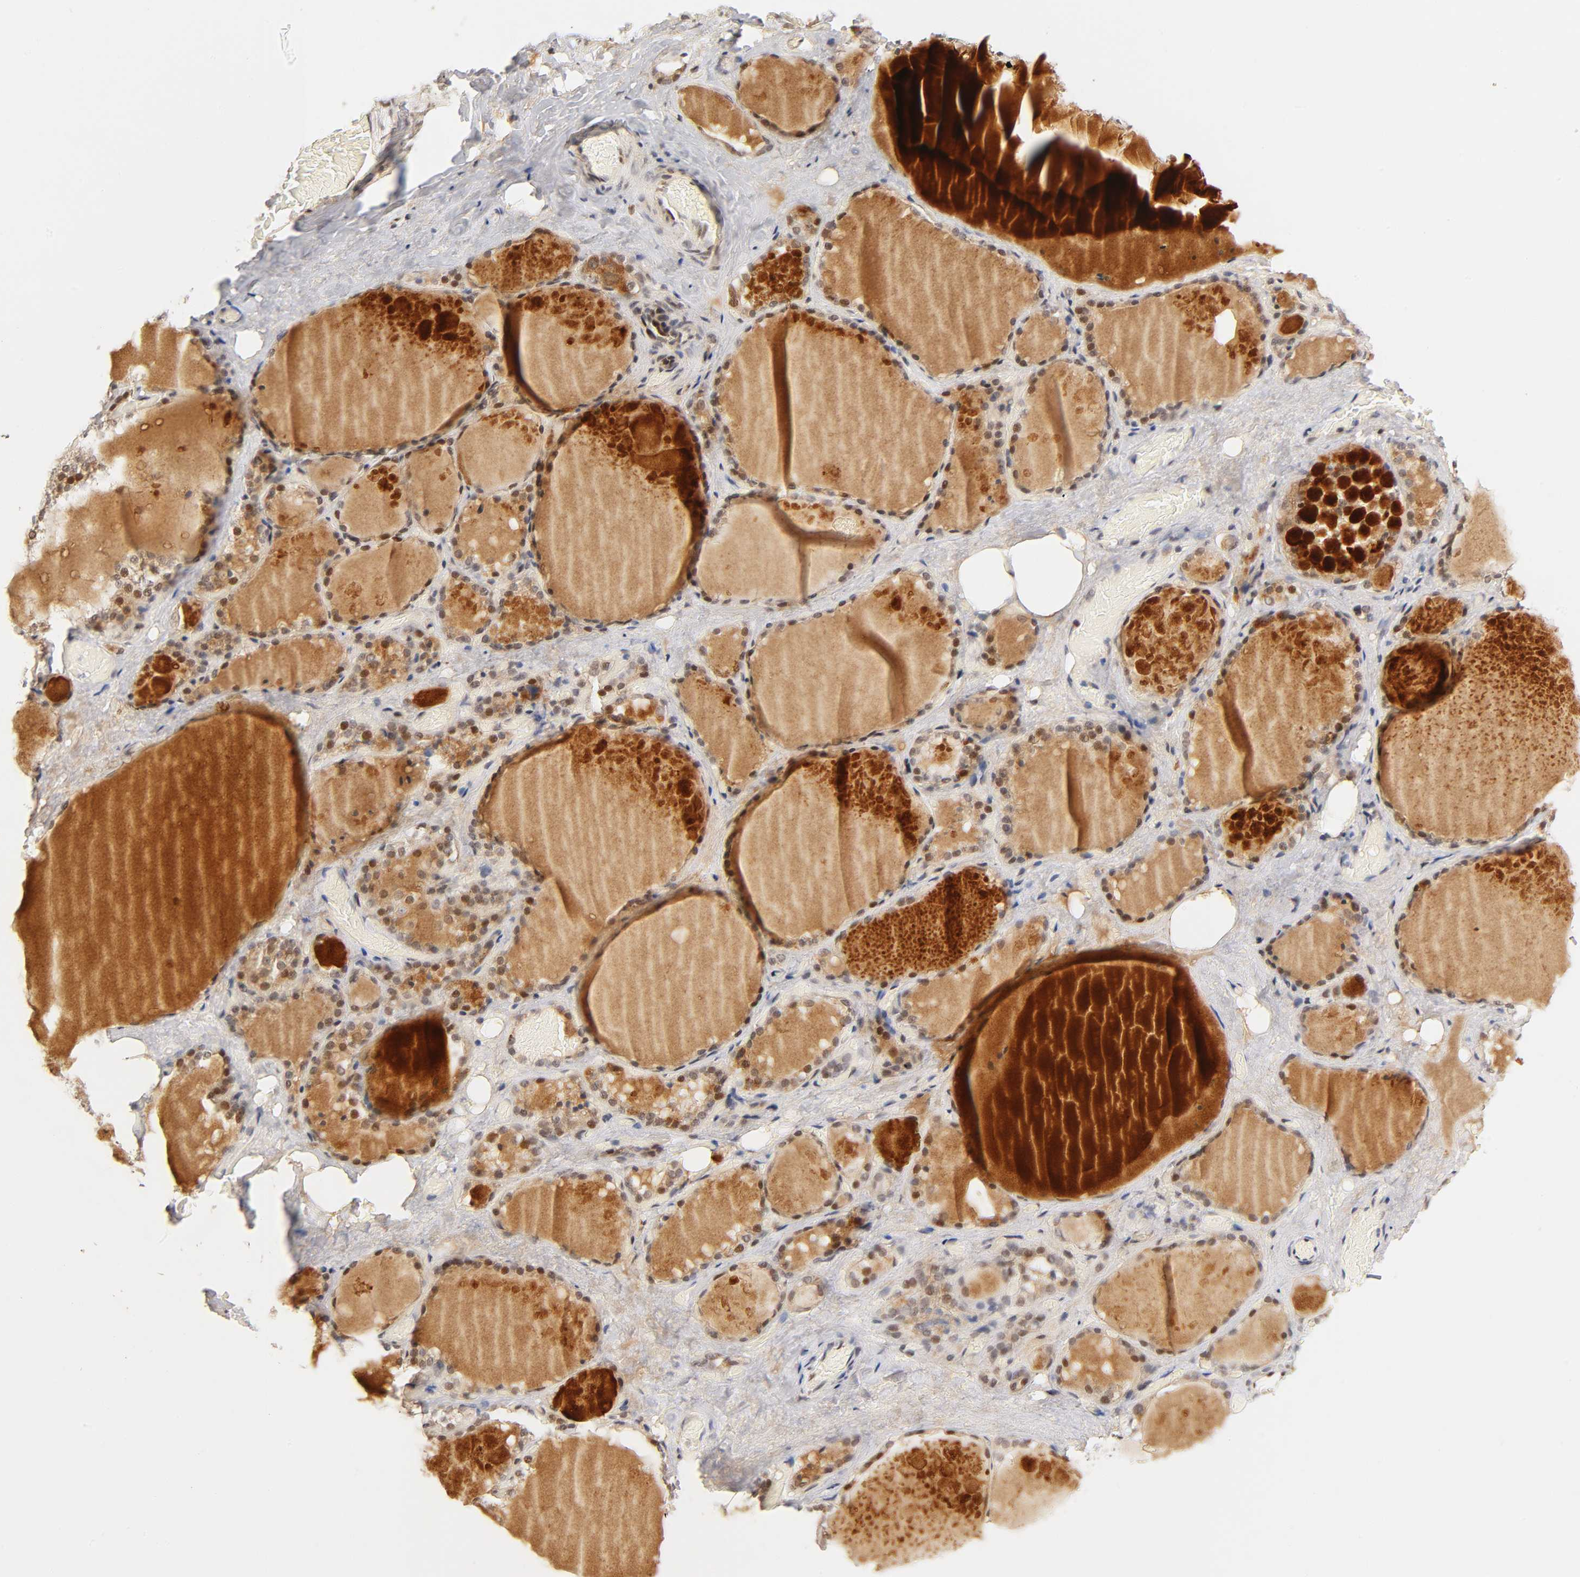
{"staining": {"intensity": "strong", "quantity": ">75%", "location": "cytoplasmic/membranous,nuclear"}, "tissue": "thyroid gland", "cell_type": "Glandular cells", "image_type": "normal", "snomed": [{"axis": "morphology", "description": "Normal tissue, NOS"}, {"axis": "topography", "description": "Thyroid gland"}], "caption": "A high amount of strong cytoplasmic/membranous,nuclear positivity is present in approximately >75% of glandular cells in normal thyroid gland. (DAB IHC with brightfield microscopy, high magnification).", "gene": "TAF10", "patient": {"sex": "male", "age": 61}}